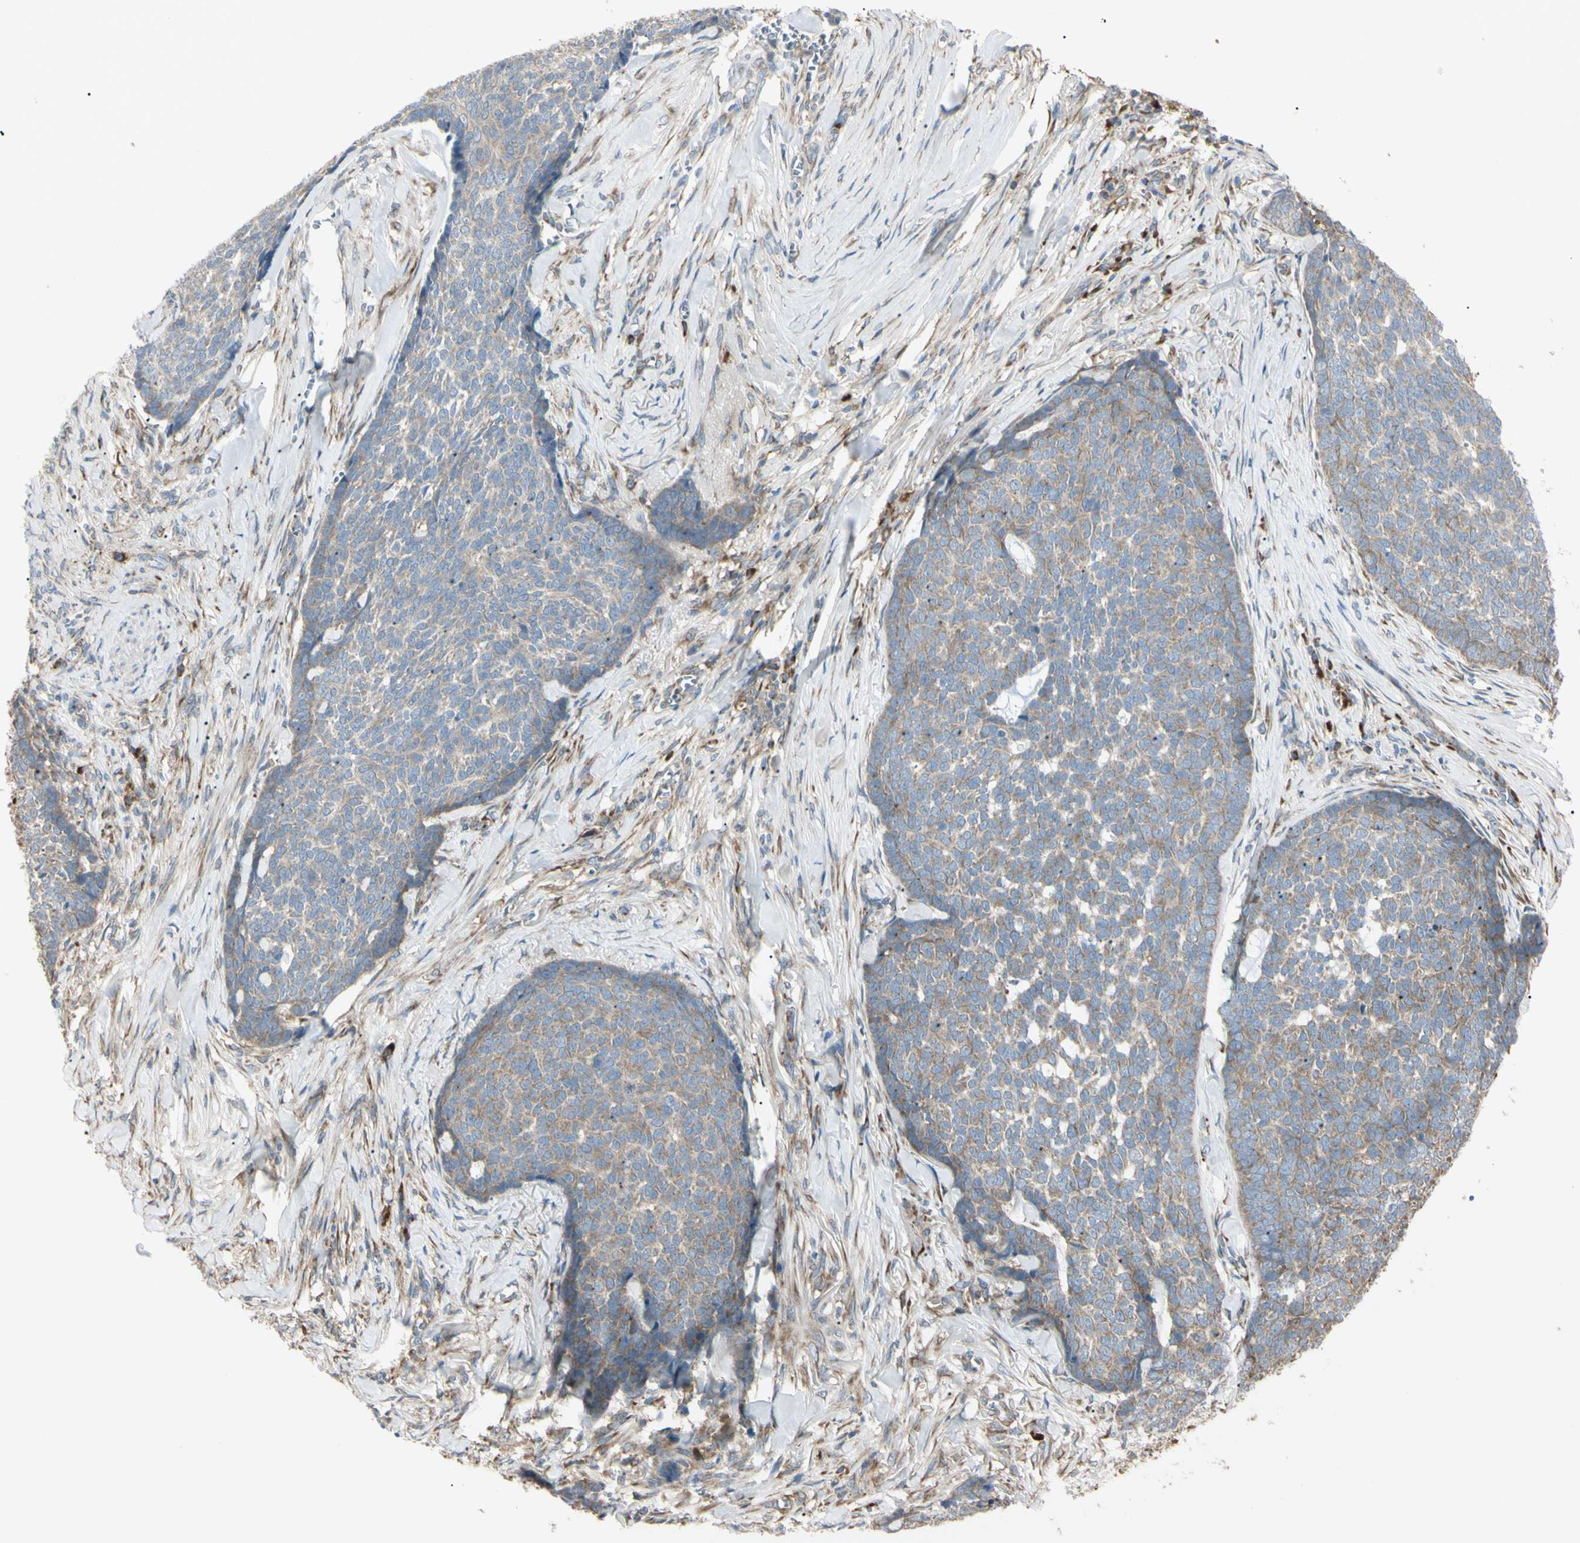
{"staining": {"intensity": "weak", "quantity": ">75%", "location": "cytoplasmic/membranous"}, "tissue": "skin cancer", "cell_type": "Tumor cells", "image_type": "cancer", "snomed": [{"axis": "morphology", "description": "Basal cell carcinoma"}, {"axis": "topography", "description": "Skin"}], "caption": "This image exhibits immunohistochemistry (IHC) staining of human skin basal cell carcinoma, with low weak cytoplasmic/membranous staining in about >75% of tumor cells.", "gene": "EIF5A", "patient": {"sex": "male", "age": 84}}